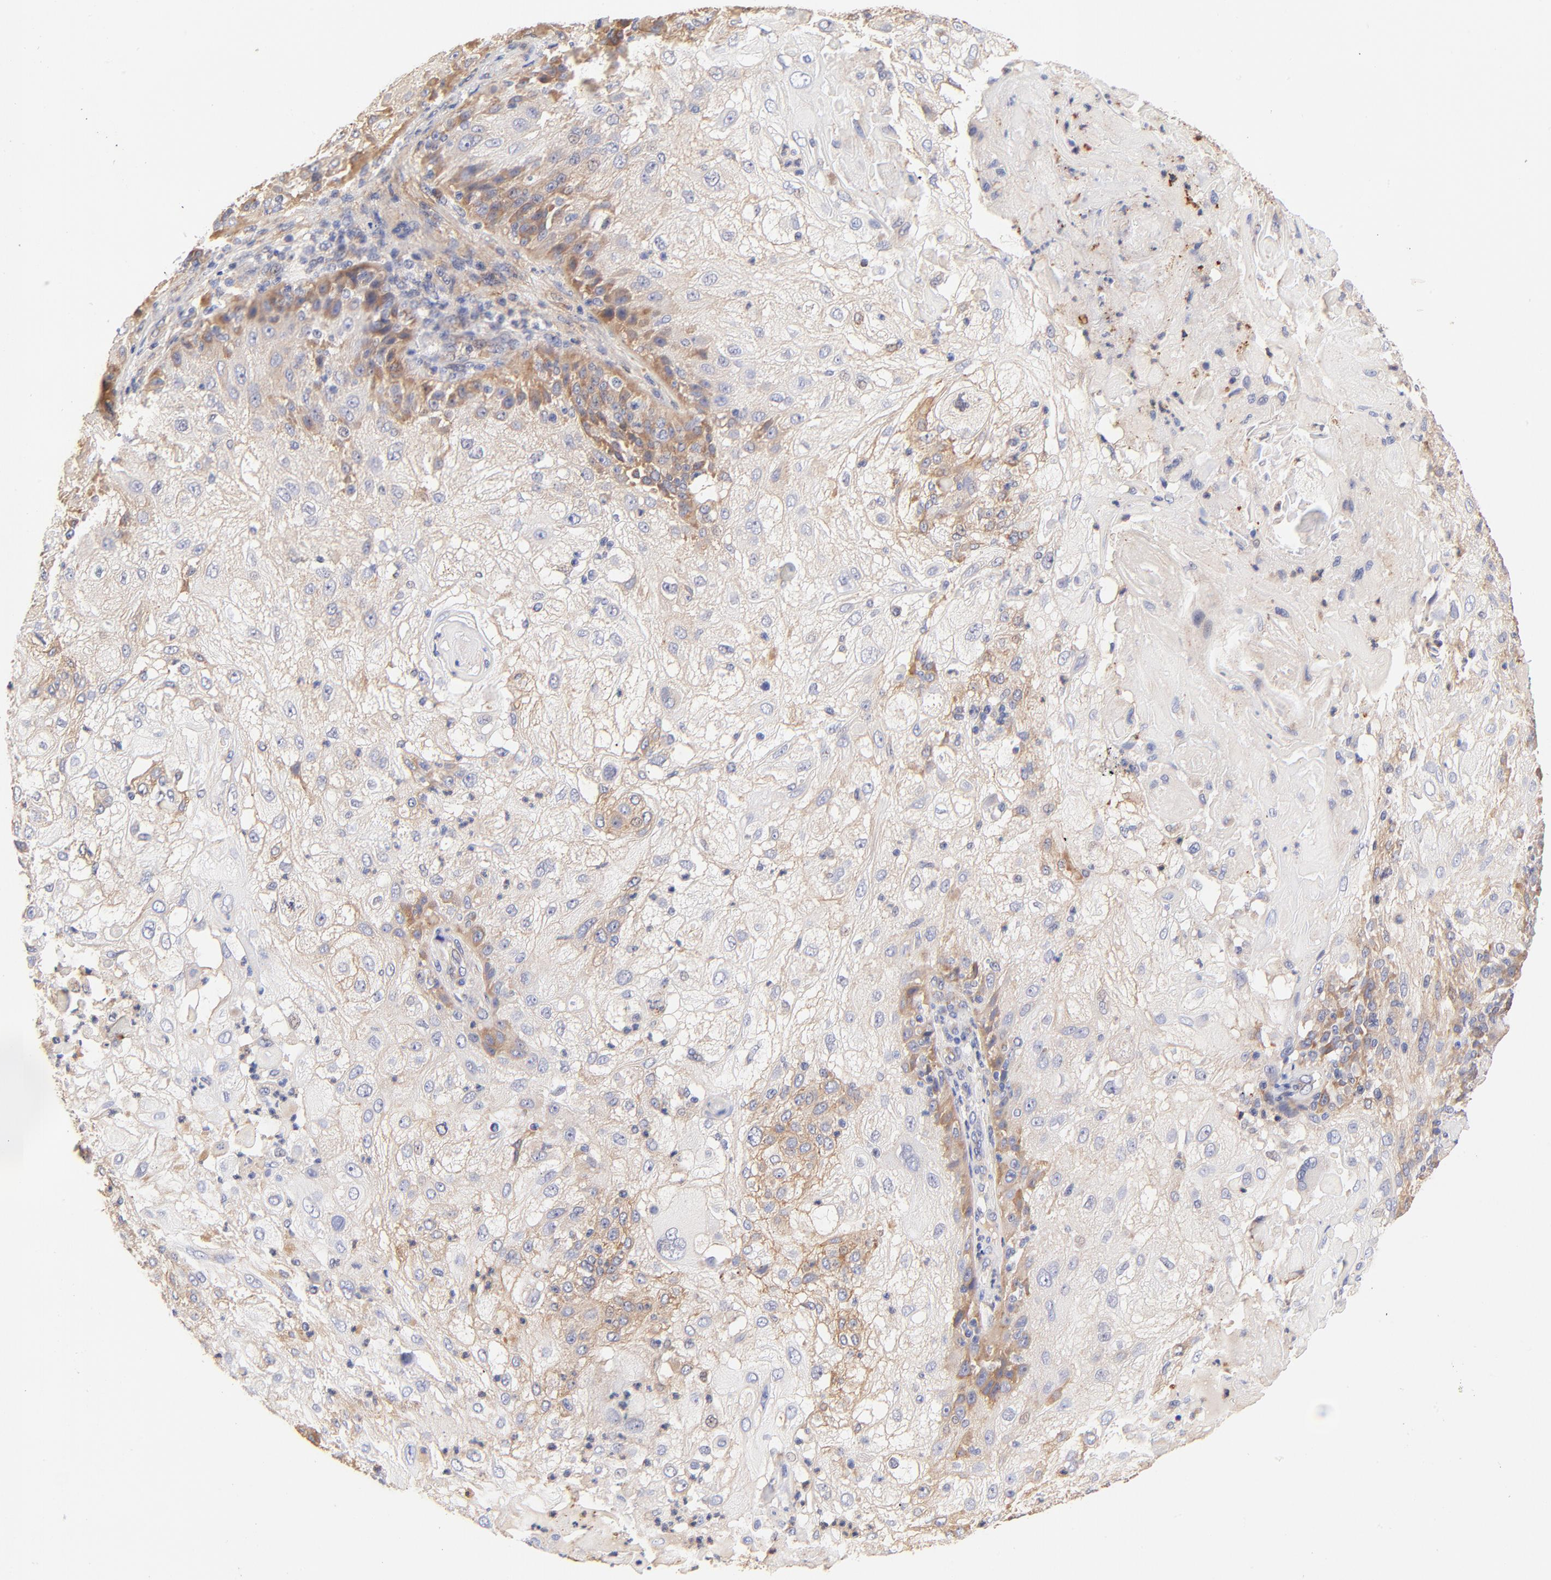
{"staining": {"intensity": "moderate", "quantity": "25%-75%", "location": "cytoplasmic/membranous"}, "tissue": "skin cancer", "cell_type": "Tumor cells", "image_type": "cancer", "snomed": [{"axis": "morphology", "description": "Normal tissue, NOS"}, {"axis": "morphology", "description": "Squamous cell carcinoma, NOS"}, {"axis": "topography", "description": "Skin"}], "caption": "The photomicrograph reveals immunohistochemical staining of skin cancer. There is moderate cytoplasmic/membranous expression is present in about 25%-75% of tumor cells. Nuclei are stained in blue.", "gene": "PTK7", "patient": {"sex": "female", "age": 83}}